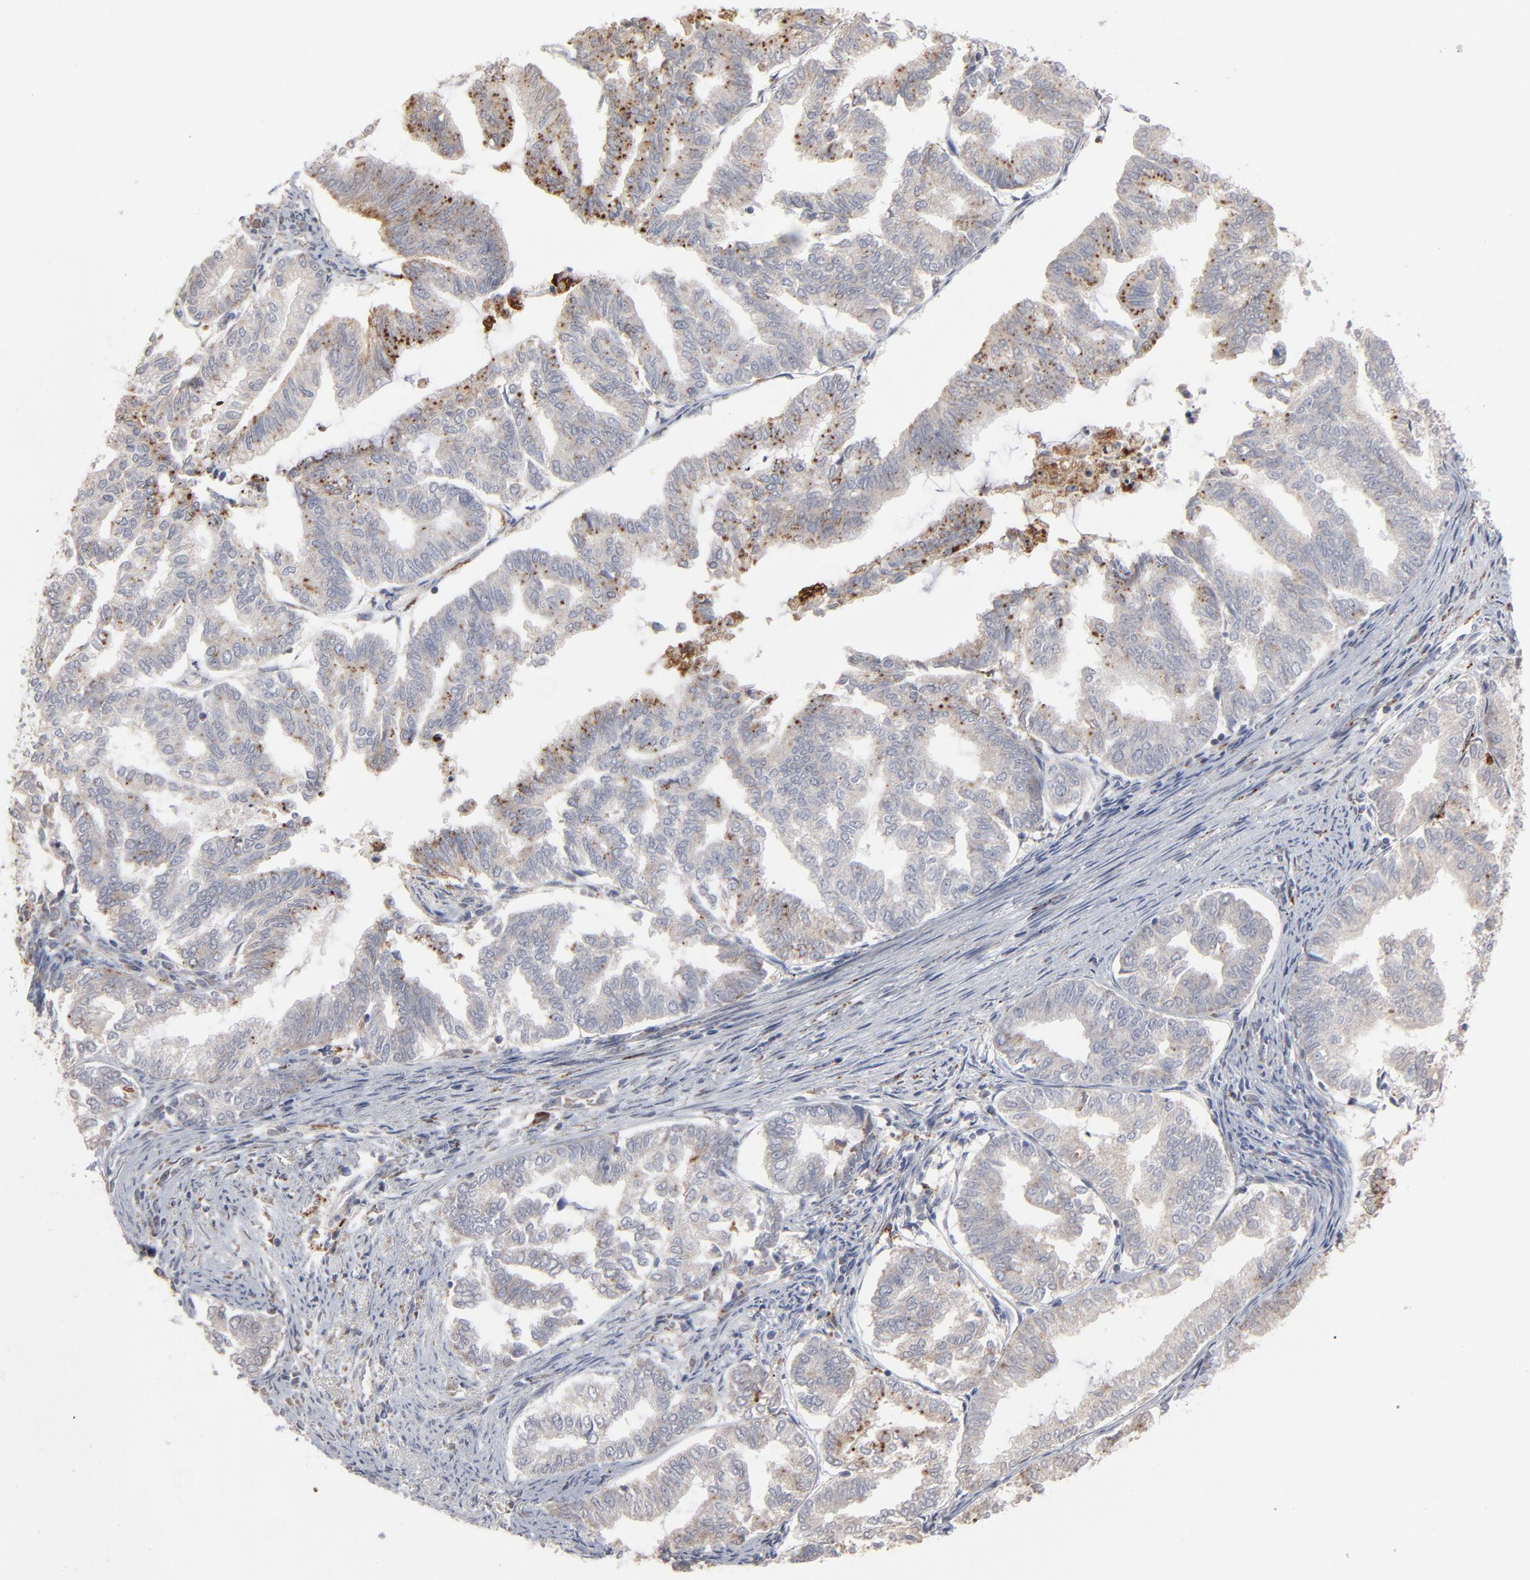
{"staining": {"intensity": "weak", "quantity": "25%-75%", "location": "cytoplasmic/membranous"}, "tissue": "endometrial cancer", "cell_type": "Tumor cells", "image_type": "cancer", "snomed": [{"axis": "morphology", "description": "Adenocarcinoma, NOS"}, {"axis": "topography", "description": "Endometrium"}], "caption": "A photomicrograph showing weak cytoplasmic/membranous positivity in approximately 25%-75% of tumor cells in endometrial cancer, as visualized by brown immunohistochemical staining.", "gene": "POMT2", "patient": {"sex": "female", "age": 79}}